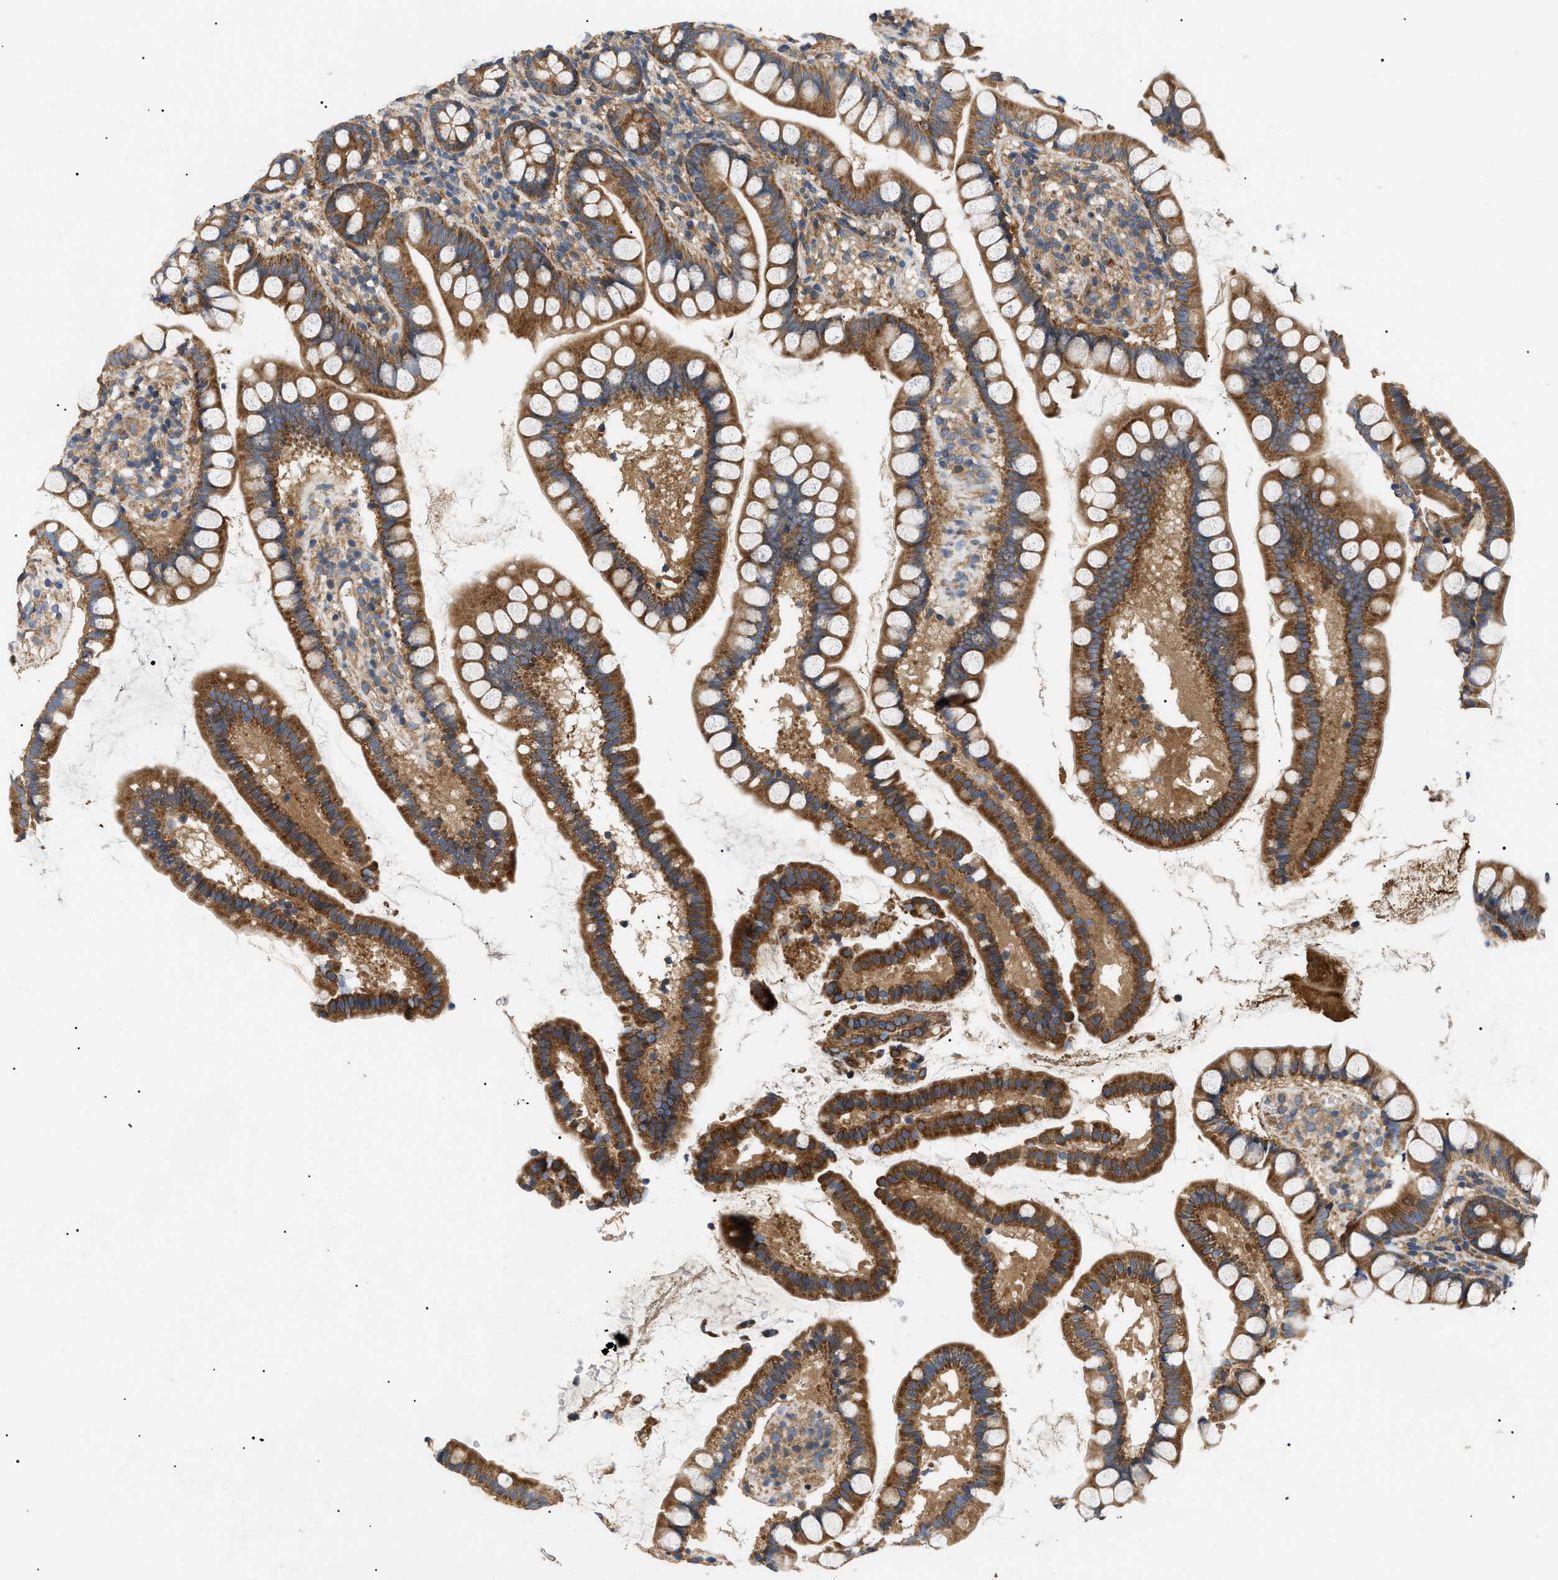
{"staining": {"intensity": "strong", "quantity": ">75%", "location": "cytoplasmic/membranous"}, "tissue": "small intestine", "cell_type": "Glandular cells", "image_type": "normal", "snomed": [{"axis": "morphology", "description": "Normal tissue, NOS"}, {"axis": "topography", "description": "Small intestine"}], "caption": "A brown stain labels strong cytoplasmic/membranous positivity of a protein in glandular cells of unremarkable small intestine.", "gene": "PPM1B", "patient": {"sex": "female", "age": 84}}